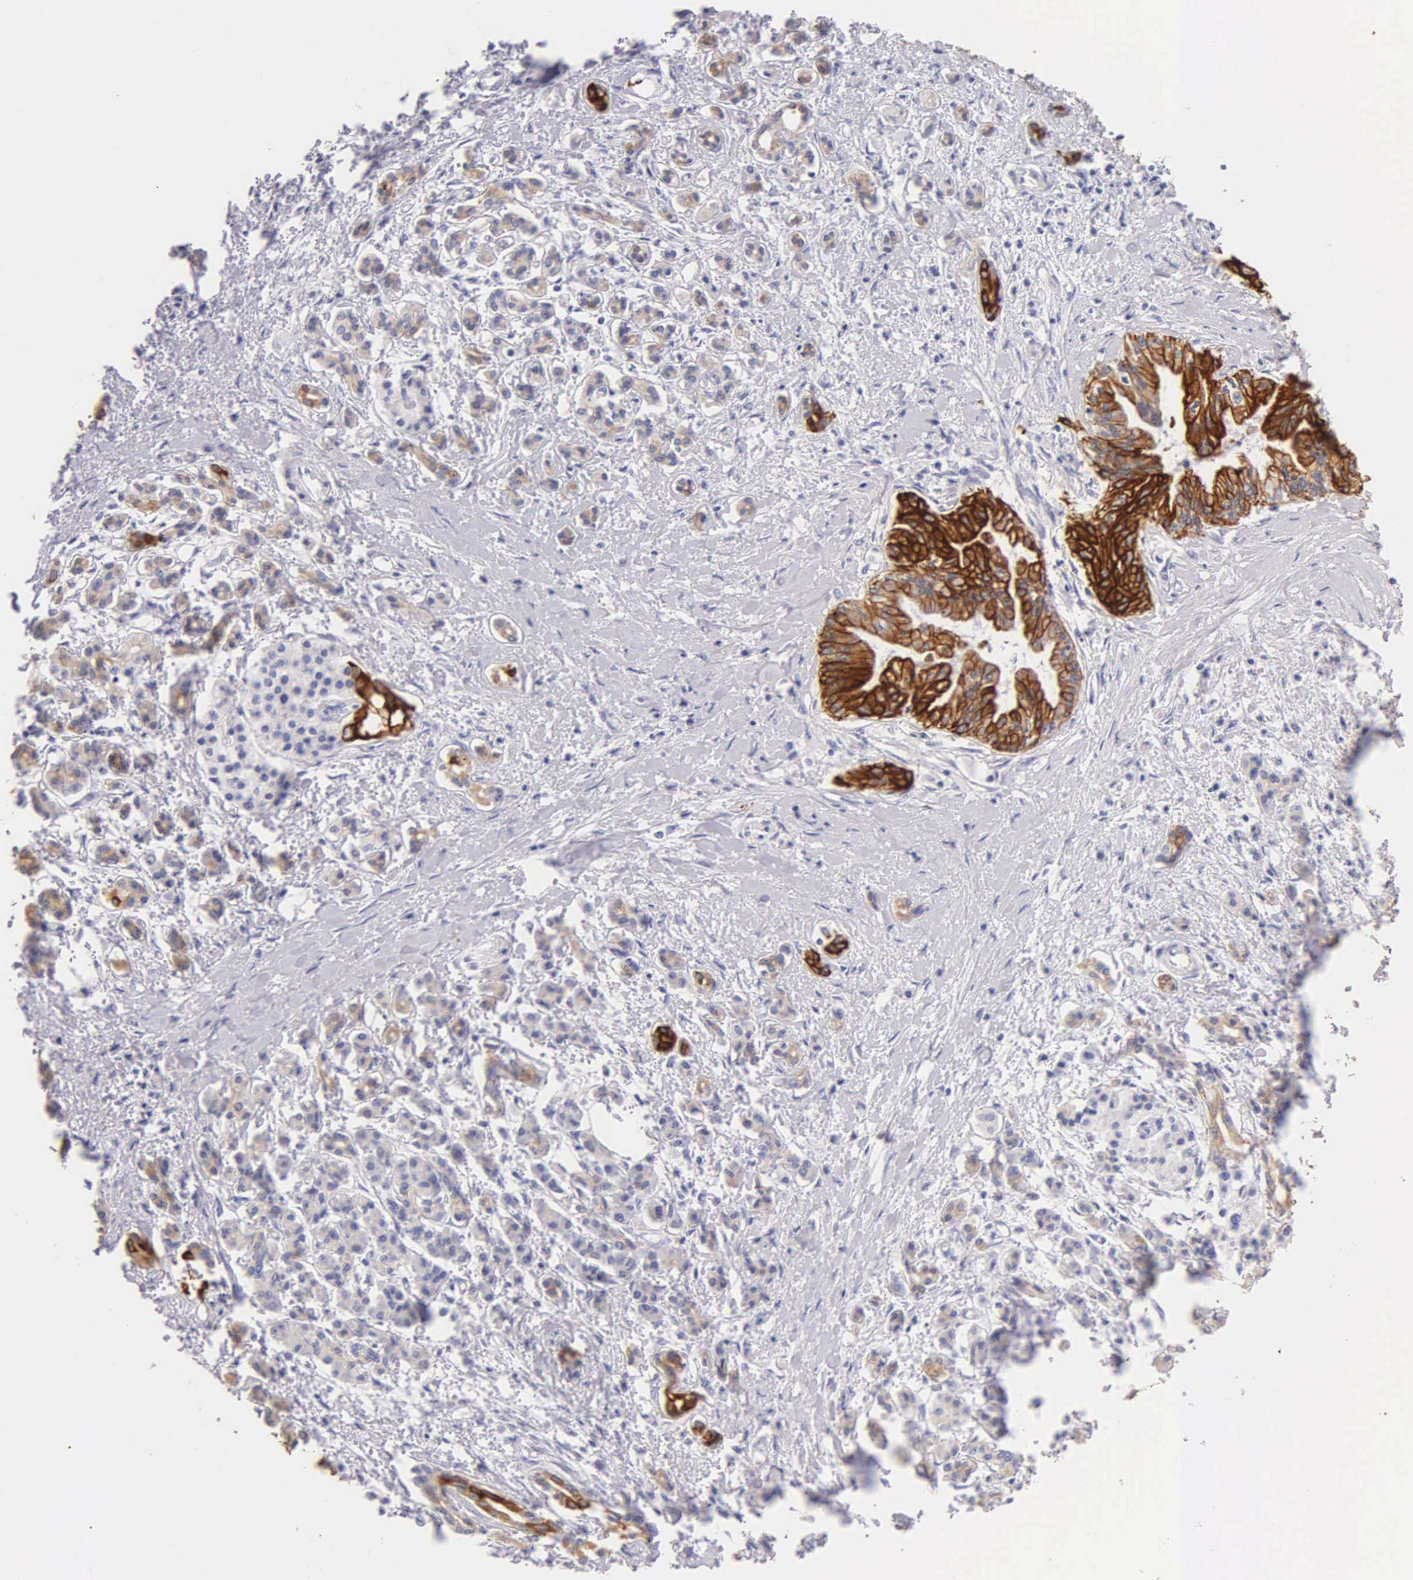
{"staining": {"intensity": "moderate", "quantity": "25%-75%", "location": "cytoplasmic/membranous"}, "tissue": "pancreatic cancer", "cell_type": "Tumor cells", "image_type": "cancer", "snomed": [{"axis": "morphology", "description": "Adenocarcinoma, NOS"}, {"axis": "topography", "description": "Pancreas"}], "caption": "Moderate cytoplasmic/membranous protein staining is seen in approximately 25%-75% of tumor cells in pancreatic cancer.", "gene": "KRT17", "patient": {"sex": "female", "age": 64}}